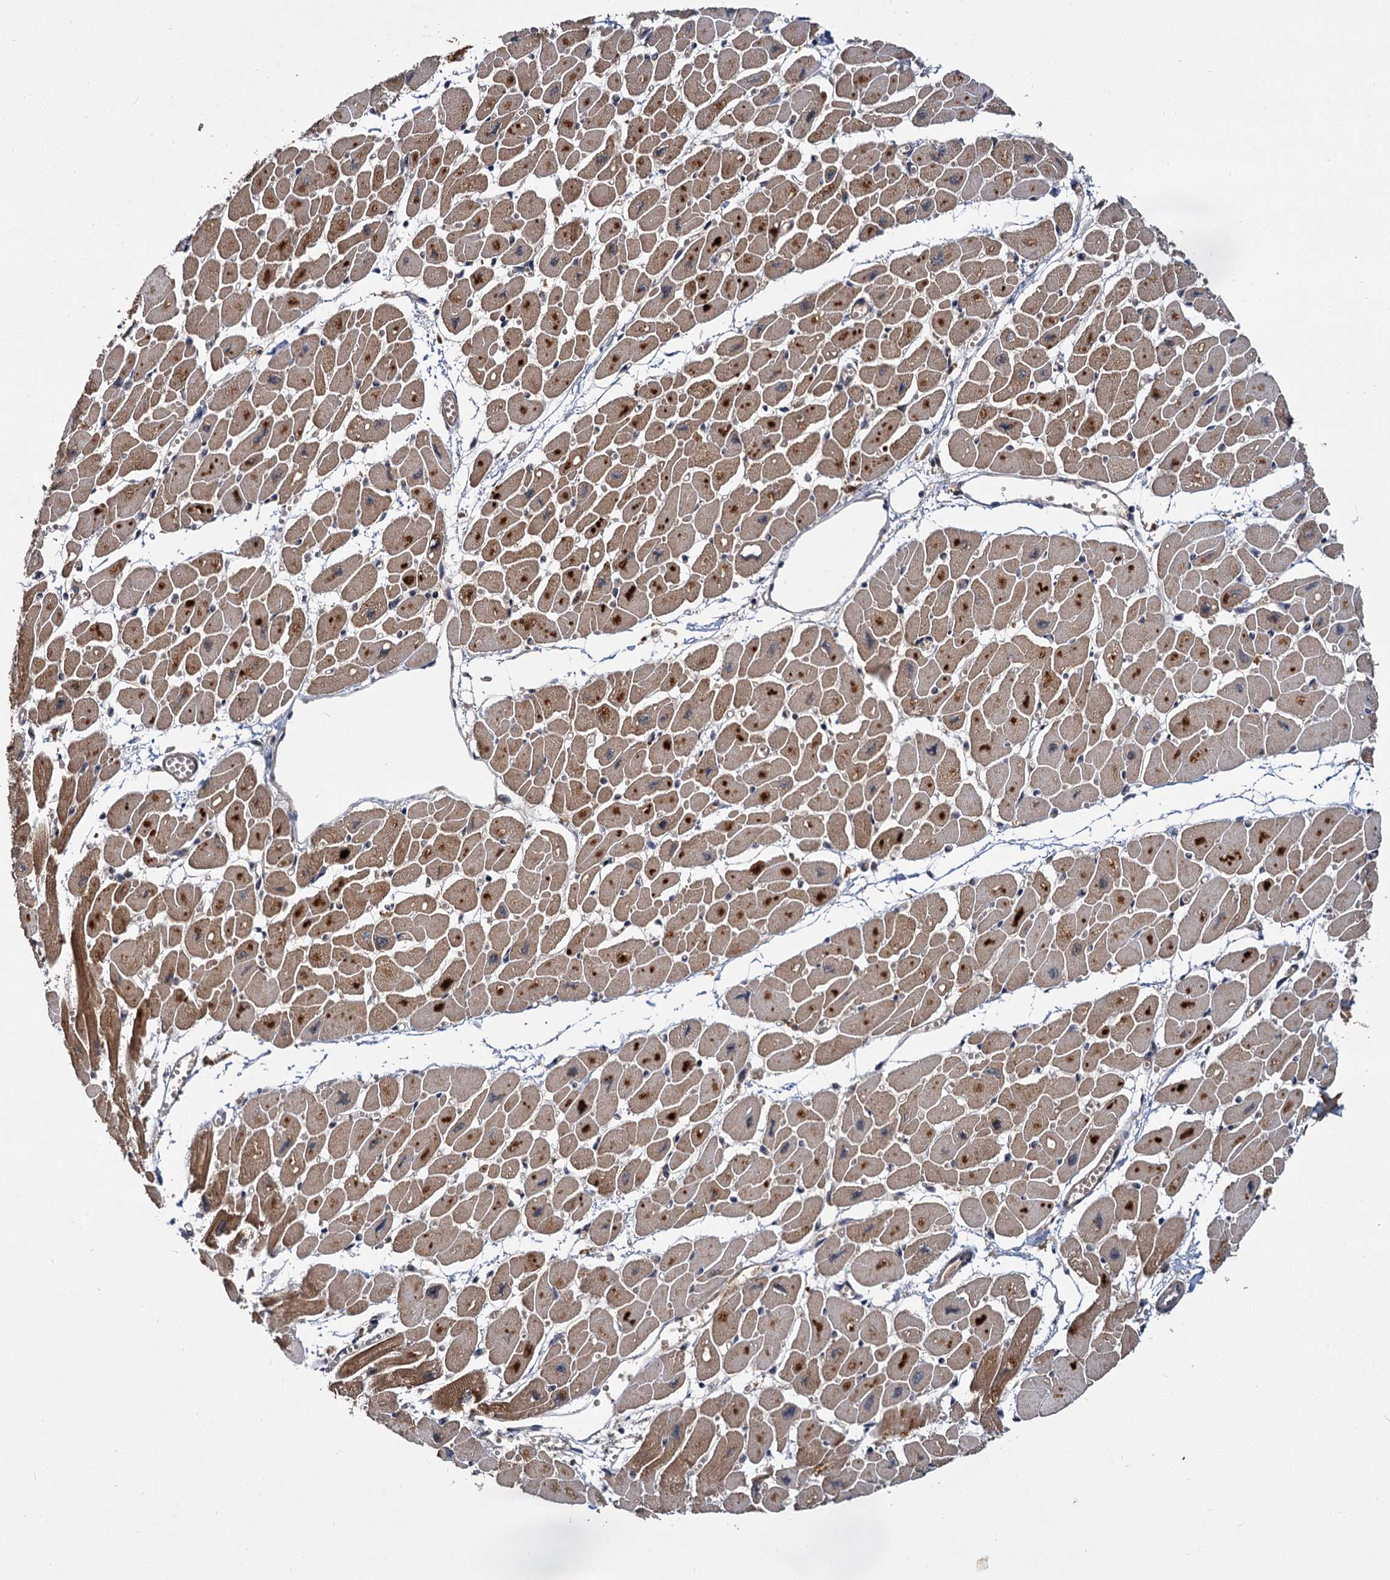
{"staining": {"intensity": "moderate", "quantity": ">75%", "location": "cytoplasmic/membranous"}, "tissue": "heart muscle", "cell_type": "Cardiomyocytes", "image_type": "normal", "snomed": [{"axis": "morphology", "description": "Normal tissue, NOS"}, {"axis": "topography", "description": "Heart"}], "caption": "The micrograph demonstrates staining of normal heart muscle, revealing moderate cytoplasmic/membranous protein expression (brown color) within cardiomyocytes.", "gene": "MBD6", "patient": {"sex": "female", "age": 54}}